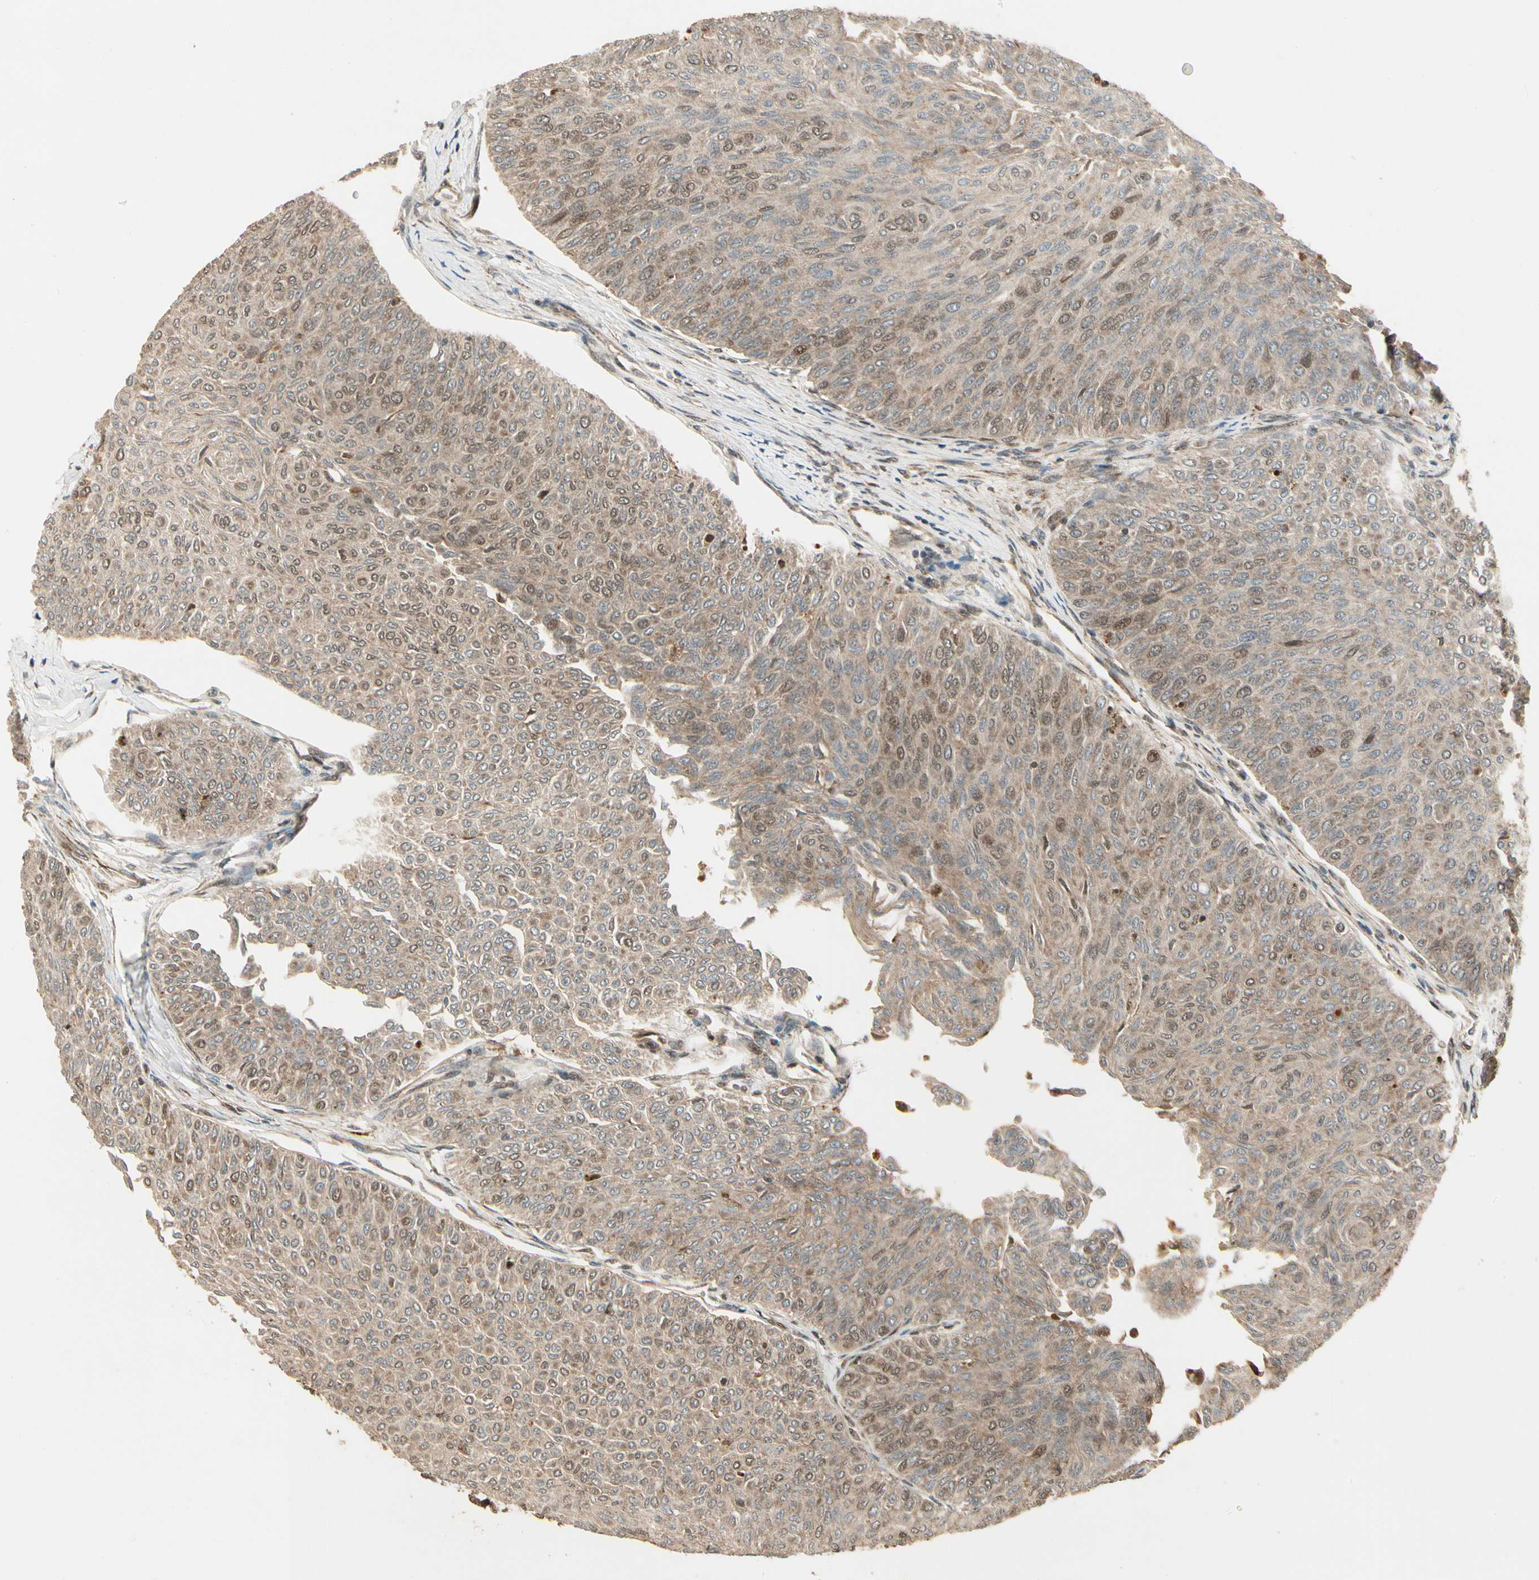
{"staining": {"intensity": "weak", "quantity": ">75%", "location": "cytoplasmic/membranous"}, "tissue": "urothelial cancer", "cell_type": "Tumor cells", "image_type": "cancer", "snomed": [{"axis": "morphology", "description": "Urothelial carcinoma, Low grade"}, {"axis": "topography", "description": "Urinary bladder"}], "caption": "A brown stain shows weak cytoplasmic/membranous expression of a protein in human urothelial cancer tumor cells.", "gene": "GLUL", "patient": {"sex": "male", "age": 78}}